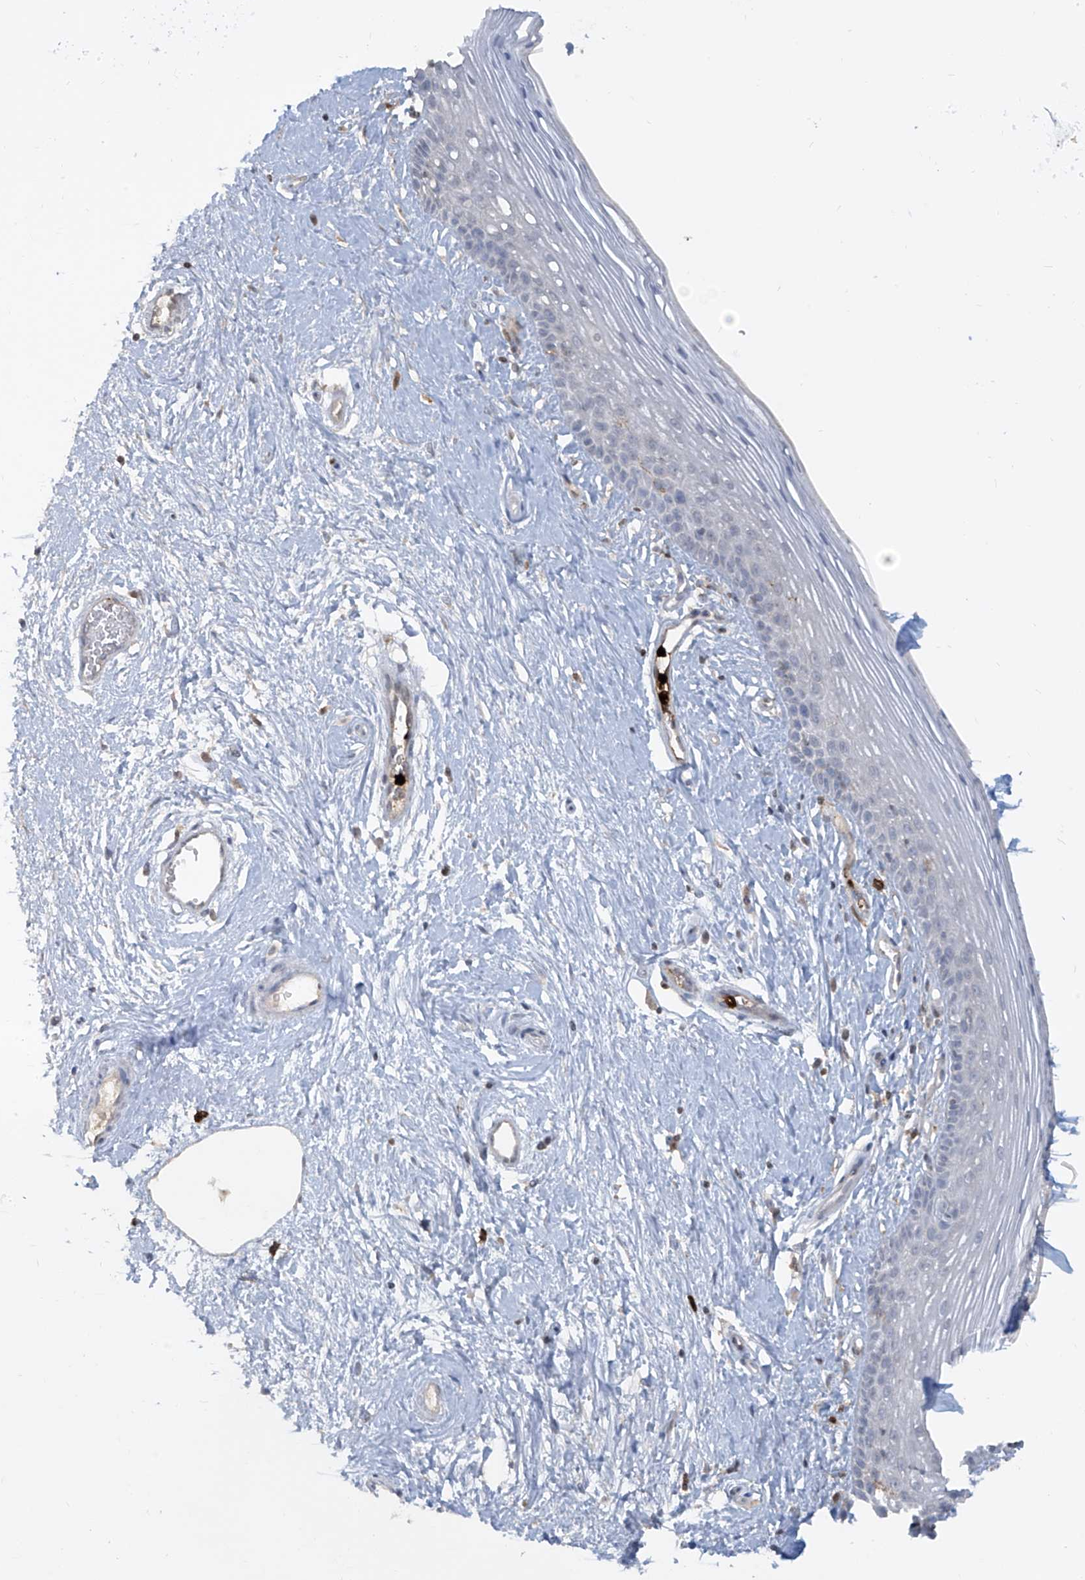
{"staining": {"intensity": "negative", "quantity": "none", "location": "none"}, "tissue": "vagina", "cell_type": "Squamous epithelial cells", "image_type": "normal", "snomed": [{"axis": "morphology", "description": "Normal tissue, NOS"}, {"axis": "topography", "description": "Vagina"}], "caption": "Squamous epithelial cells show no significant protein positivity in benign vagina. The staining is performed using DAB brown chromogen with nuclei counter-stained in using hematoxylin.", "gene": "FCGR3A", "patient": {"sex": "female", "age": 46}}